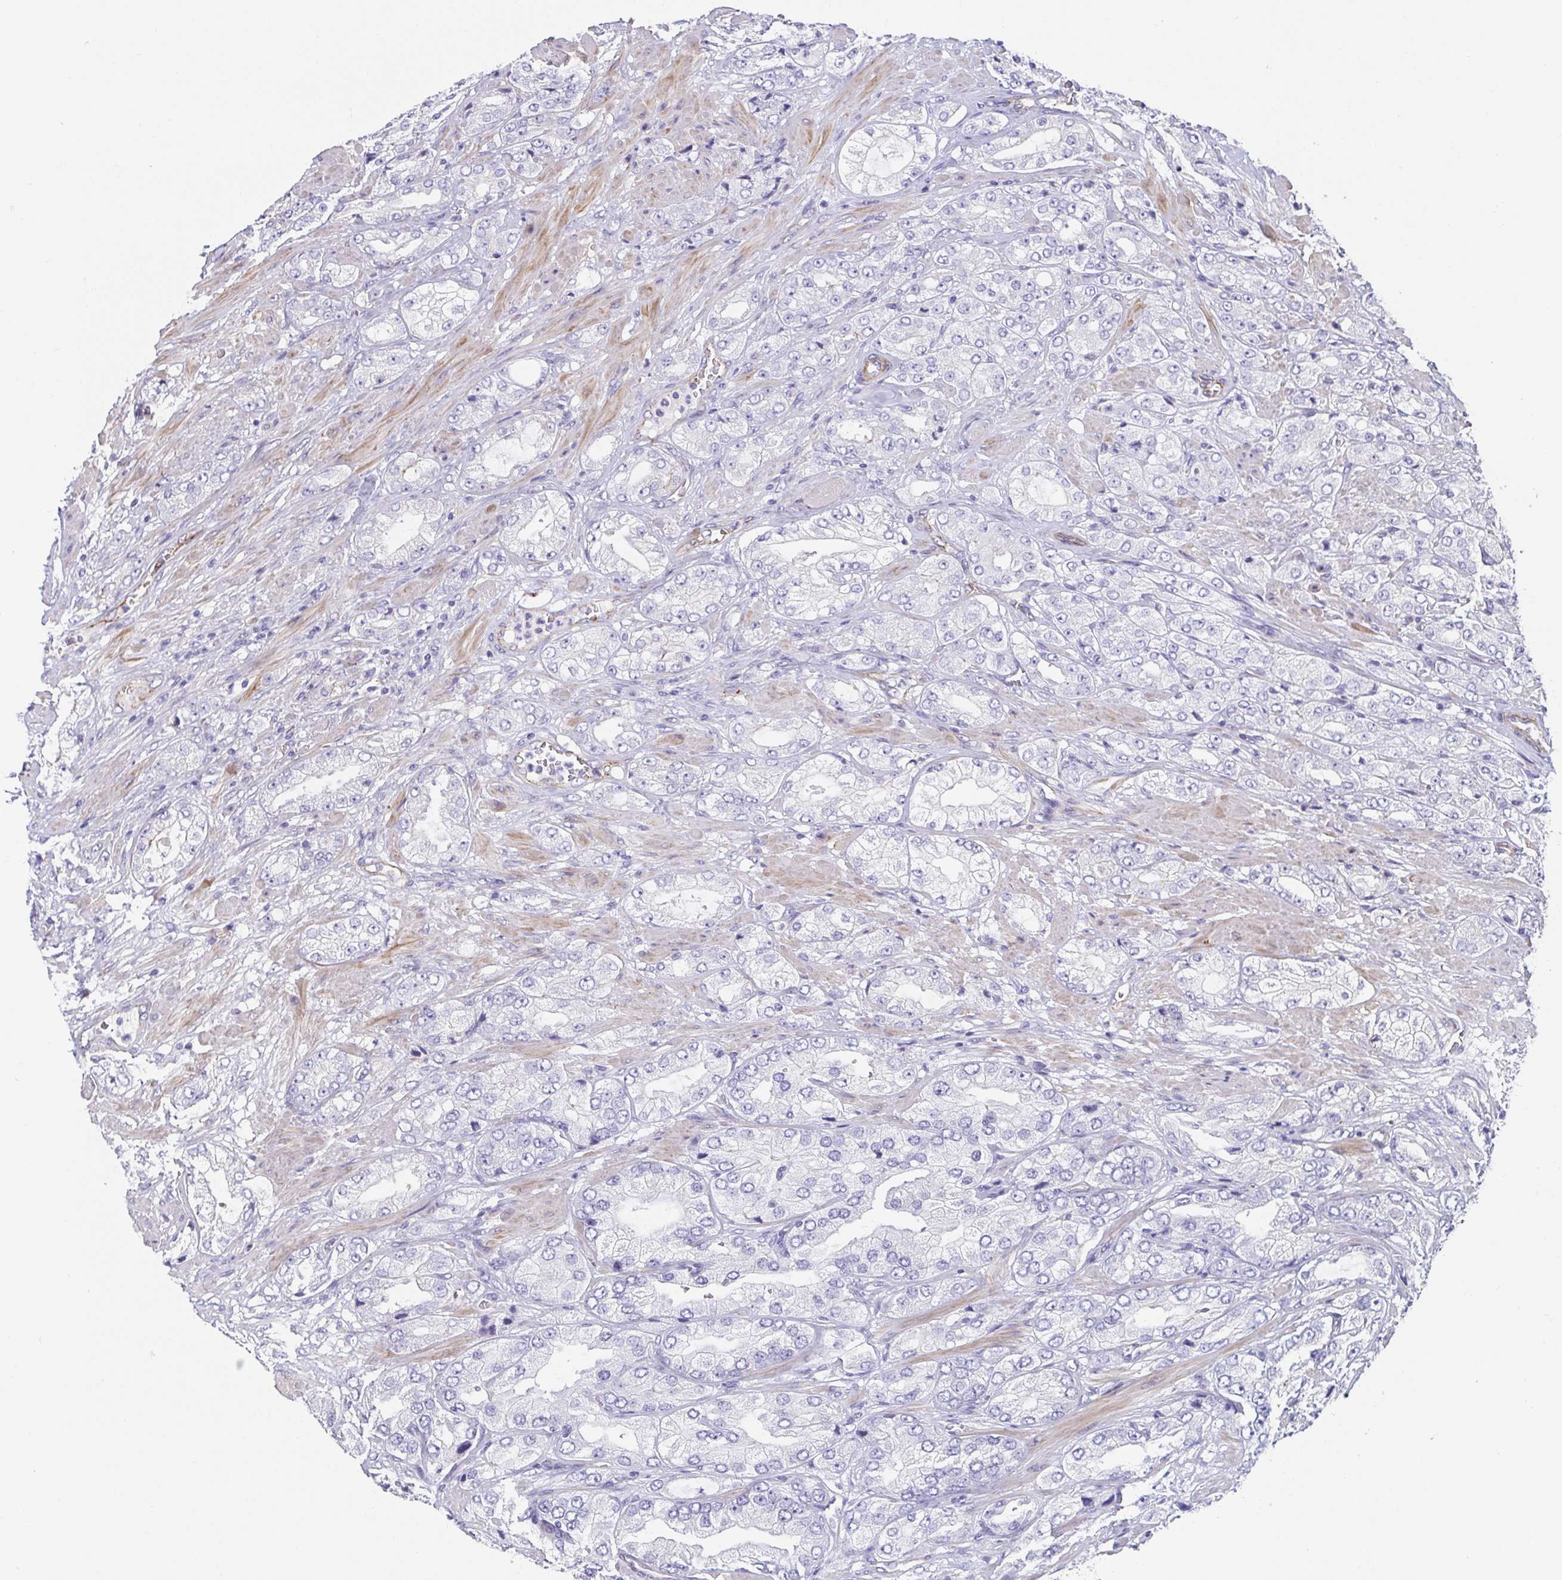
{"staining": {"intensity": "negative", "quantity": "none", "location": "none"}, "tissue": "prostate cancer", "cell_type": "Tumor cells", "image_type": "cancer", "snomed": [{"axis": "morphology", "description": "Adenocarcinoma, High grade"}, {"axis": "topography", "description": "Prostate"}], "caption": "Immunohistochemical staining of human high-grade adenocarcinoma (prostate) exhibits no significant positivity in tumor cells. (DAB immunohistochemistry (IHC) visualized using brightfield microscopy, high magnification).", "gene": "TRAM2", "patient": {"sex": "male", "age": 68}}